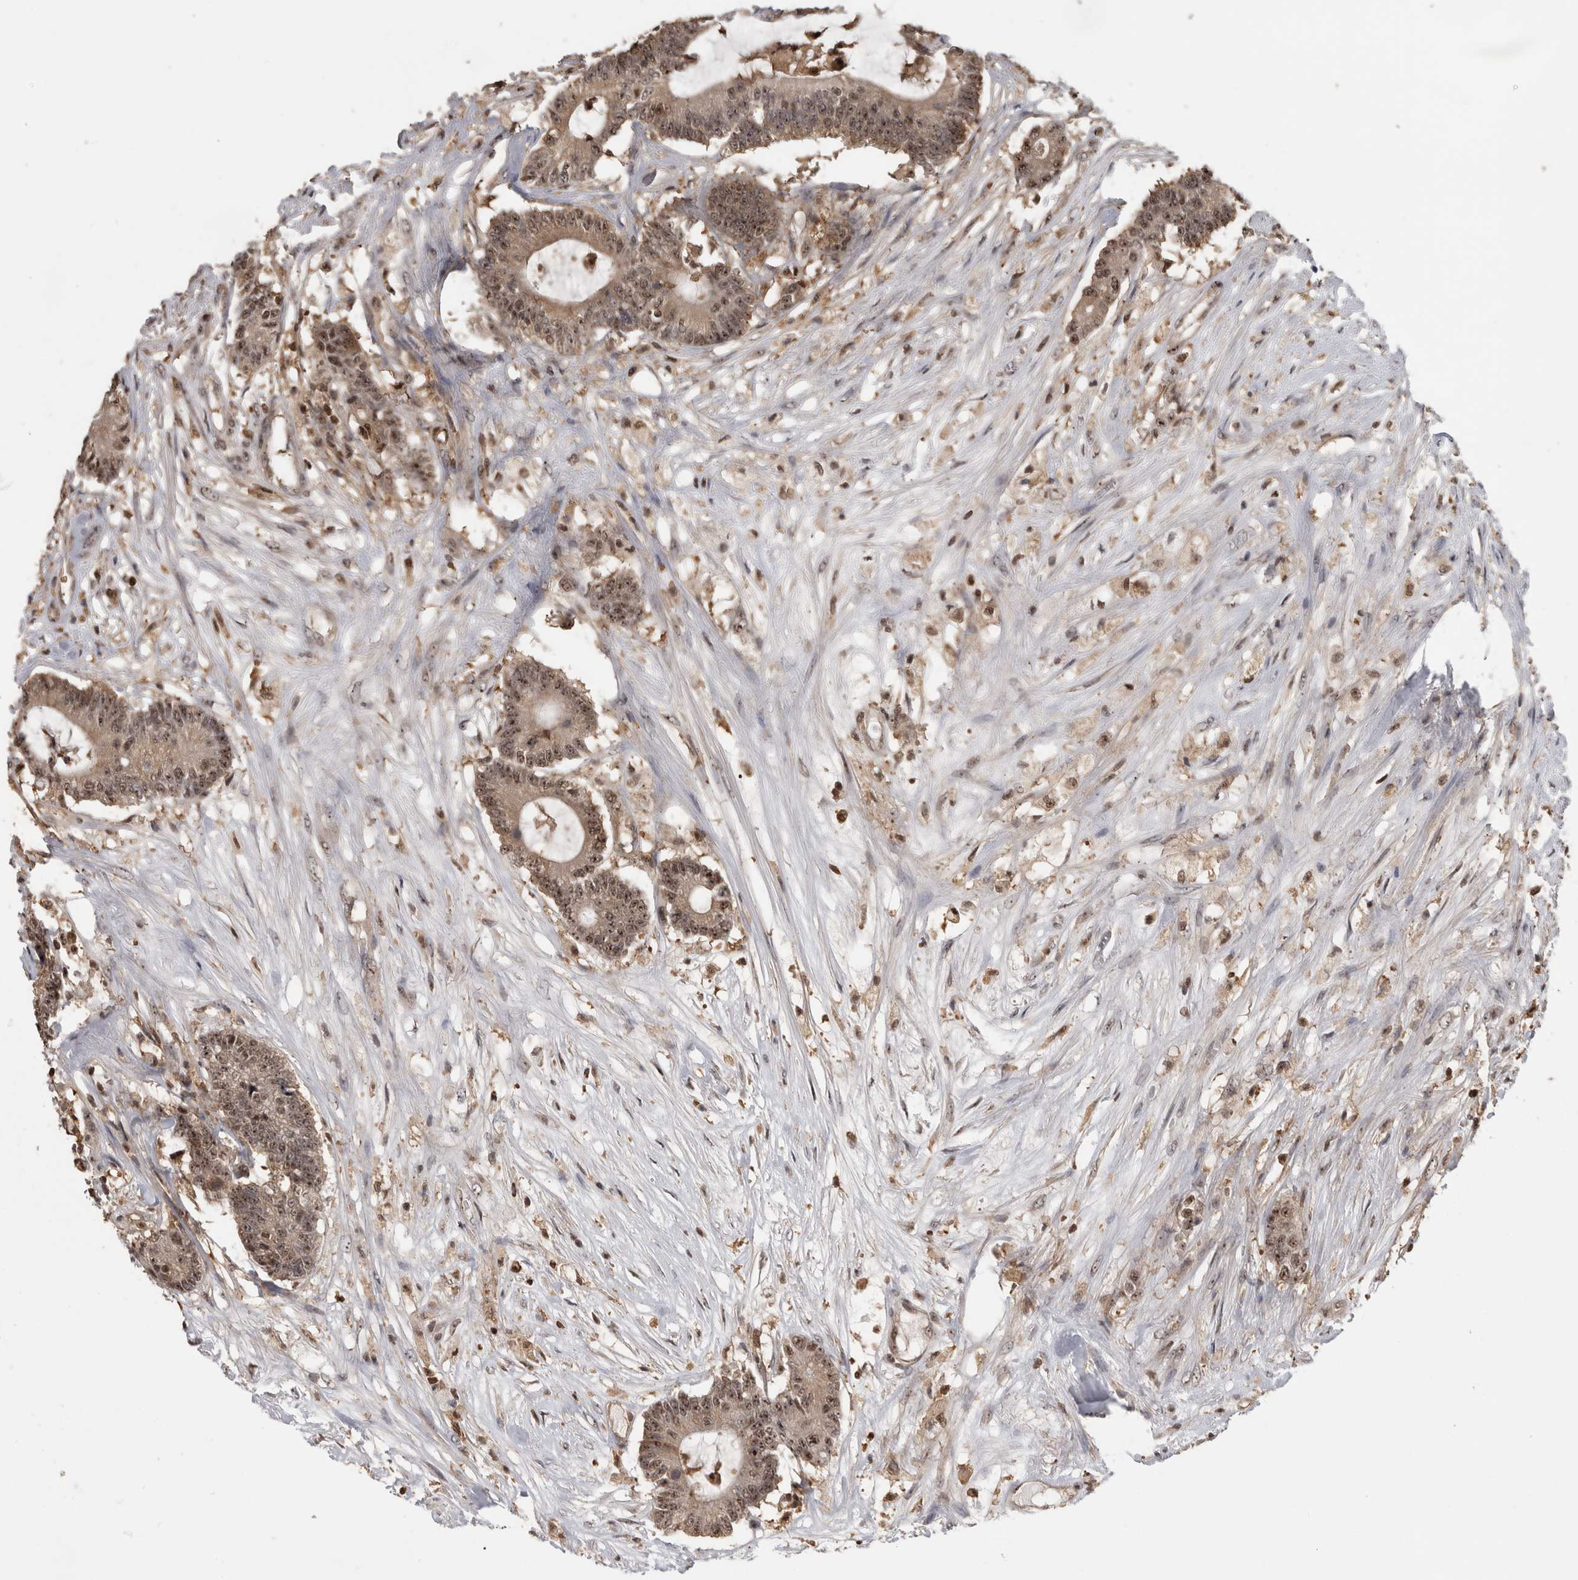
{"staining": {"intensity": "moderate", "quantity": ">75%", "location": "nuclear"}, "tissue": "colorectal cancer", "cell_type": "Tumor cells", "image_type": "cancer", "snomed": [{"axis": "morphology", "description": "Adenocarcinoma, NOS"}, {"axis": "topography", "description": "Colon"}], "caption": "Human colorectal cancer stained with a protein marker demonstrates moderate staining in tumor cells.", "gene": "TDRD7", "patient": {"sex": "female", "age": 84}}